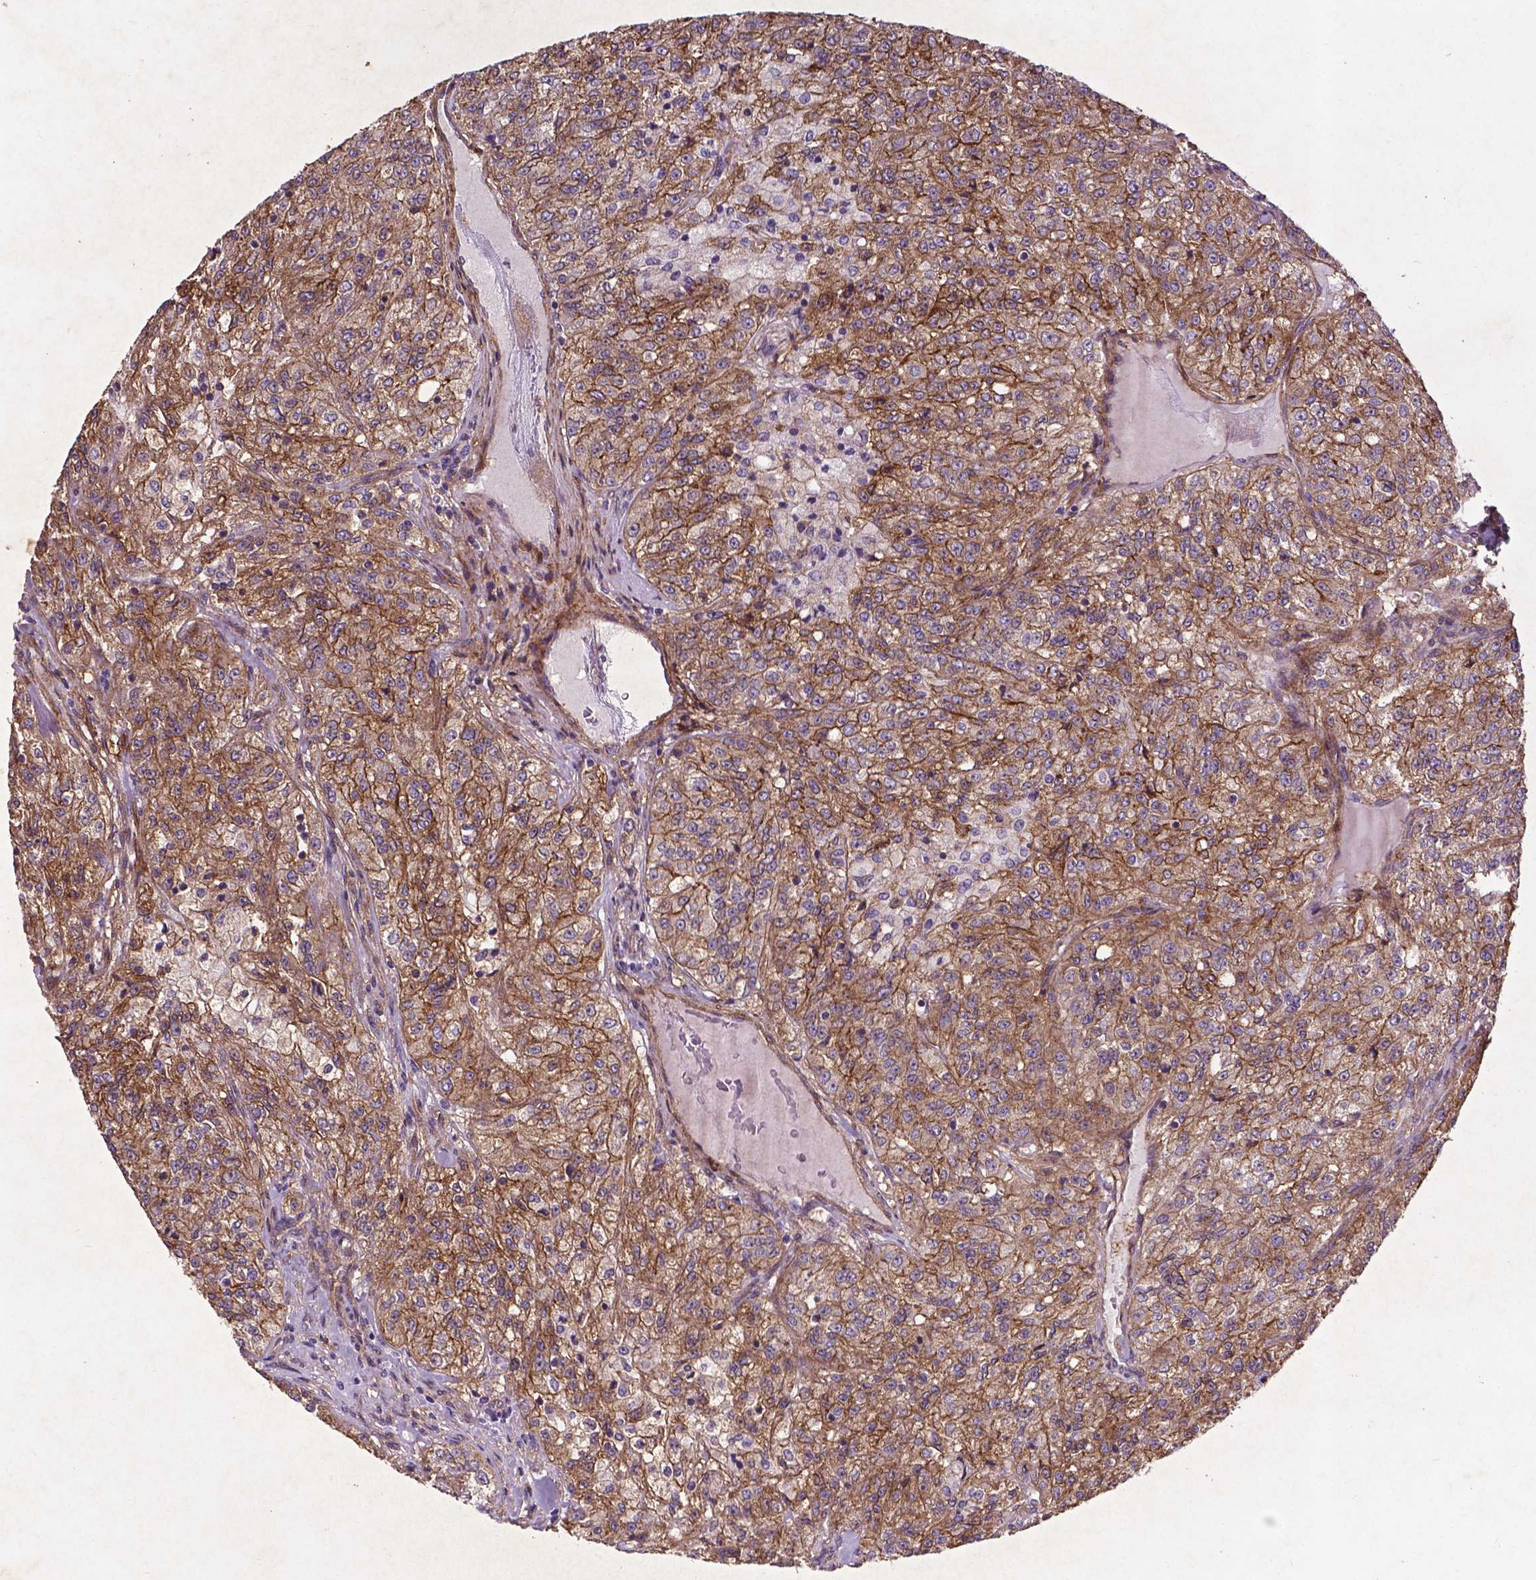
{"staining": {"intensity": "moderate", "quantity": ">75%", "location": "cytoplasmic/membranous"}, "tissue": "renal cancer", "cell_type": "Tumor cells", "image_type": "cancer", "snomed": [{"axis": "morphology", "description": "Adenocarcinoma, NOS"}, {"axis": "topography", "description": "Kidney"}], "caption": "Immunohistochemistry micrograph of human adenocarcinoma (renal) stained for a protein (brown), which reveals medium levels of moderate cytoplasmic/membranous positivity in approximately >75% of tumor cells.", "gene": "RRAS", "patient": {"sex": "female", "age": 63}}